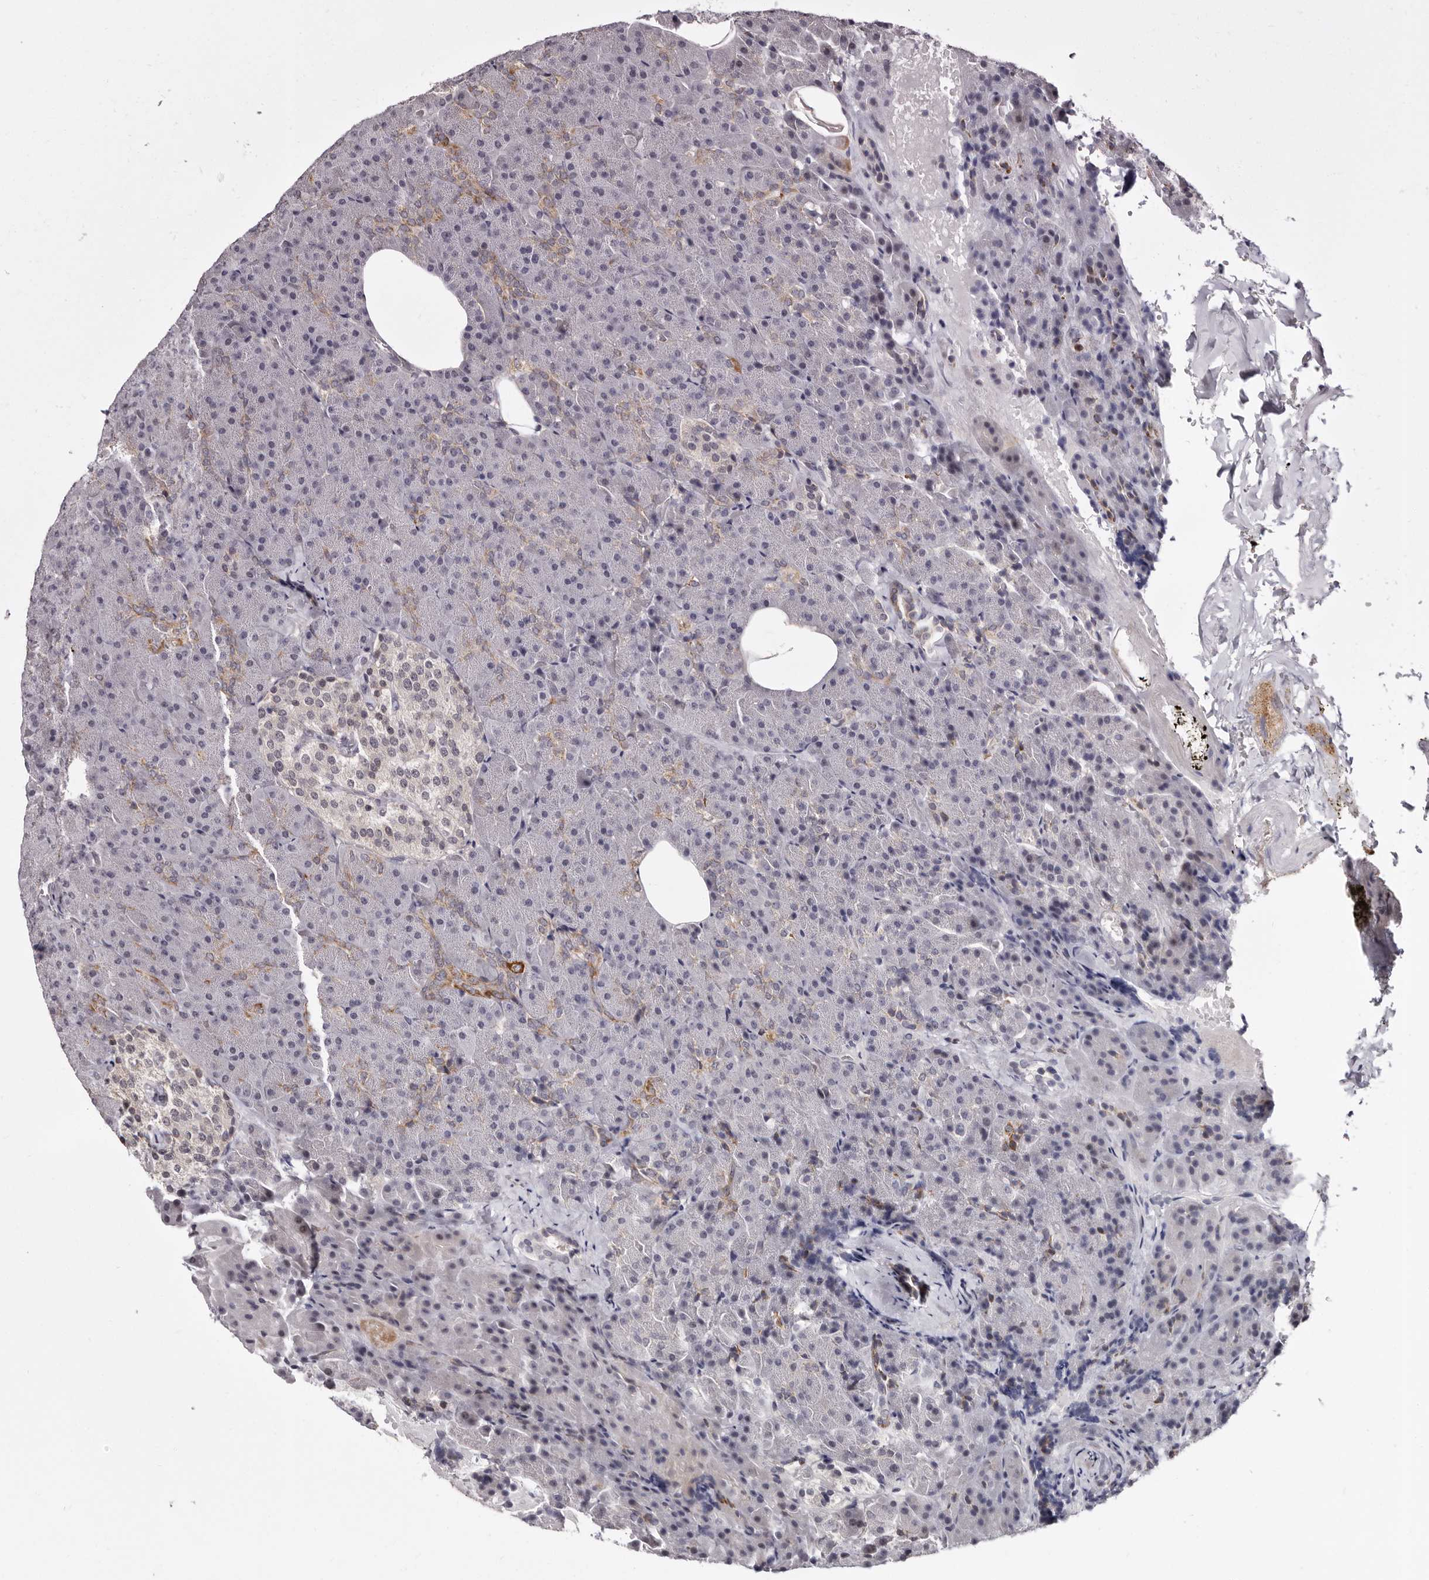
{"staining": {"intensity": "moderate", "quantity": "<25%", "location": "cytoplasmic/membranous"}, "tissue": "pancreas", "cell_type": "Exocrine glandular cells", "image_type": "normal", "snomed": [{"axis": "morphology", "description": "Normal tissue, NOS"}, {"axis": "morphology", "description": "Carcinoid, malignant, NOS"}, {"axis": "topography", "description": "Pancreas"}], "caption": "Exocrine glandular cells show moderate cytoplasmic/membranous staining in approximately <25% of cells in normal pancreas.", "gene": "PHF20L1", "patient": {"sex": "female", "age": 35}}